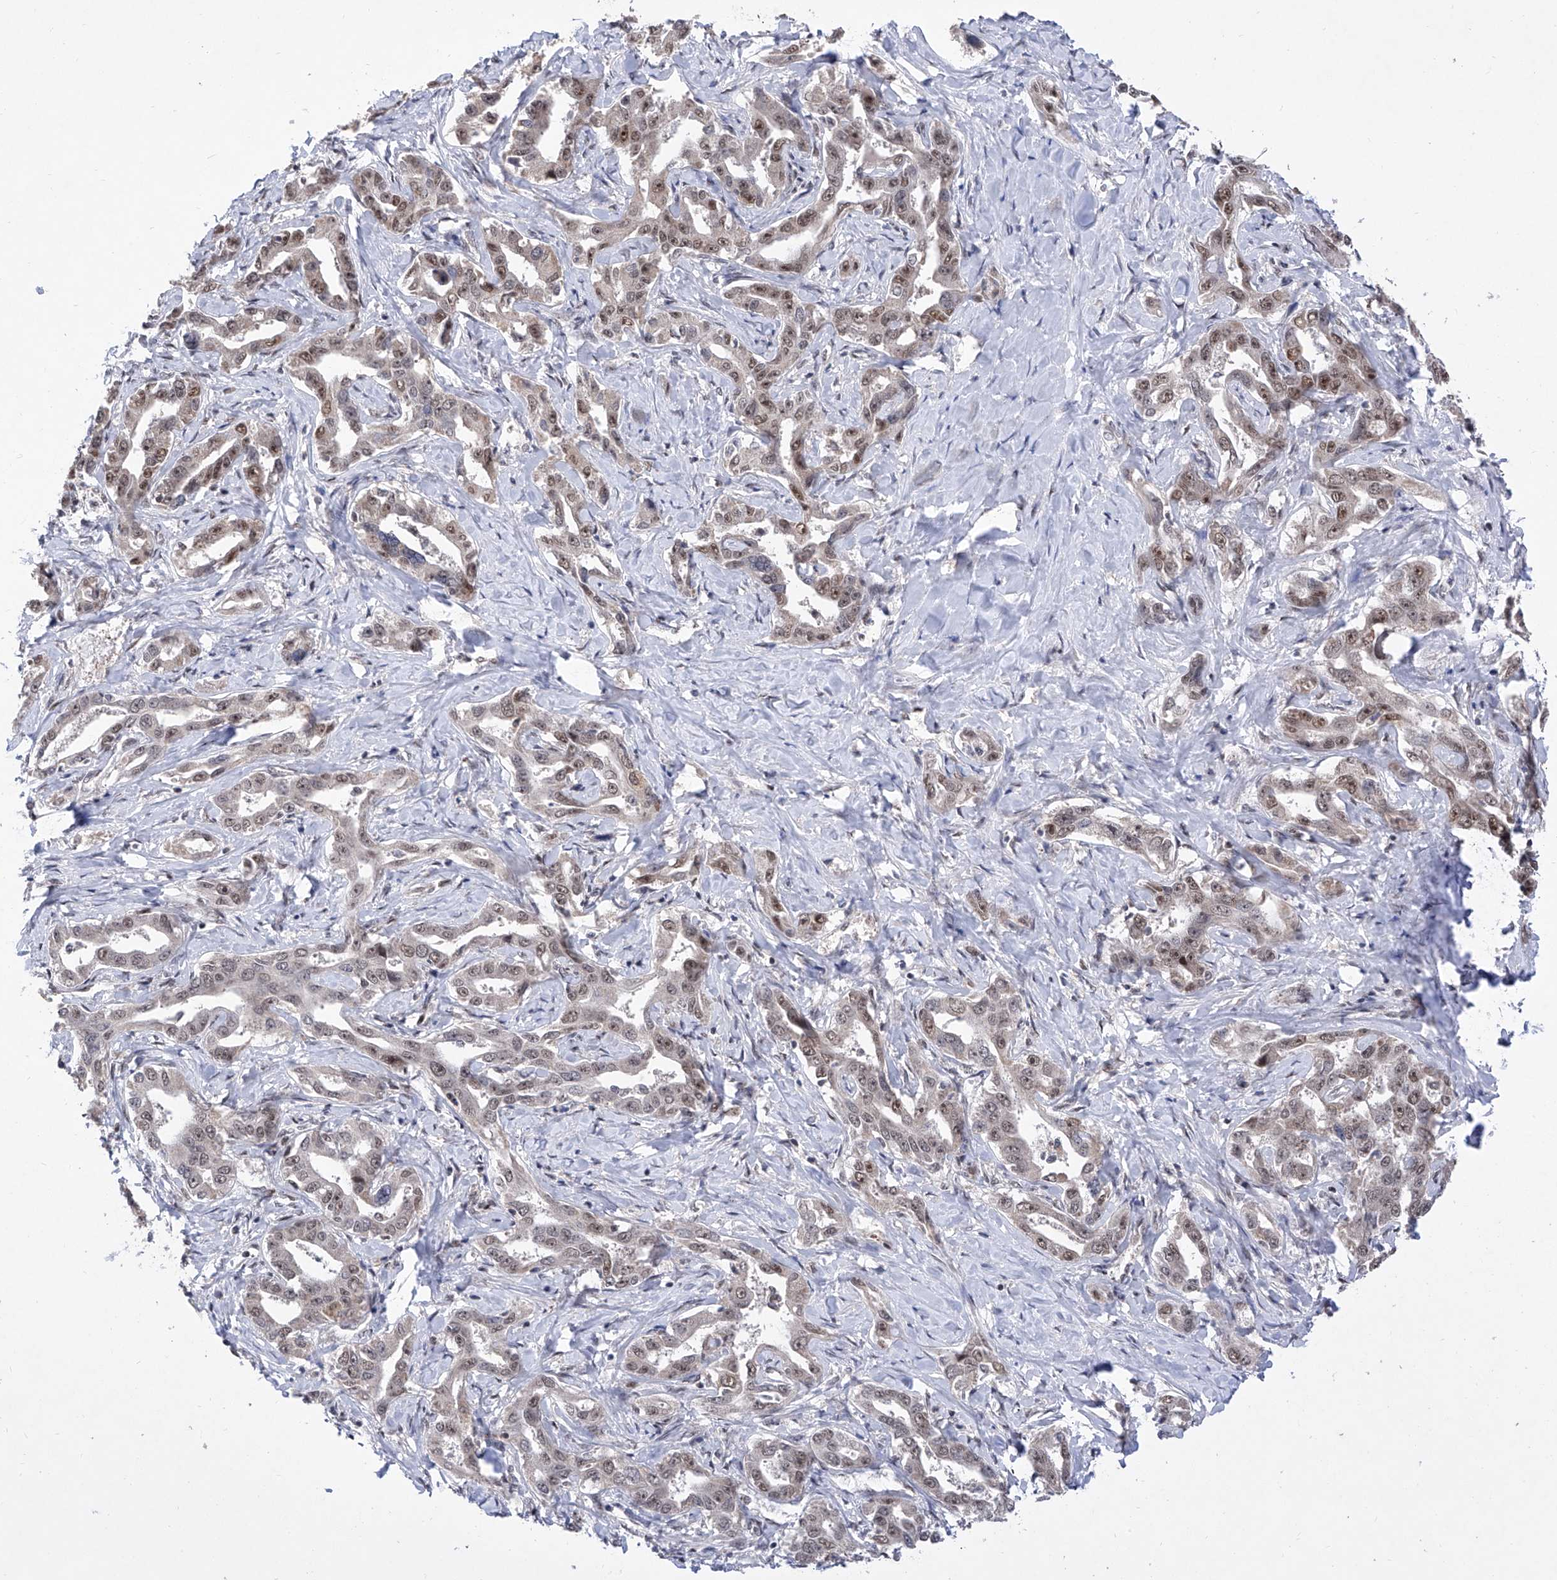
{"staining": {"intensity": "moderate", "quantity": ">75%", "location": "nuclear"}, "tissue": "liver cancer", "cell_type": "Tumor cells", "image_type": "cancer", "snomed": [{"axis": "morphology", "description": "Cholangiocarcinoma"}, {"axis": "topography", "description": "Liver"}], "caption": "An IHC histopathology image of tumor tissue is shown. Protein staining in brown highlights moderate nuclear positivity in liver cholangiocarcinoma within tumor cells.", "gene": "RAD54L", "patient": {"sex": "male", "age": 59}}